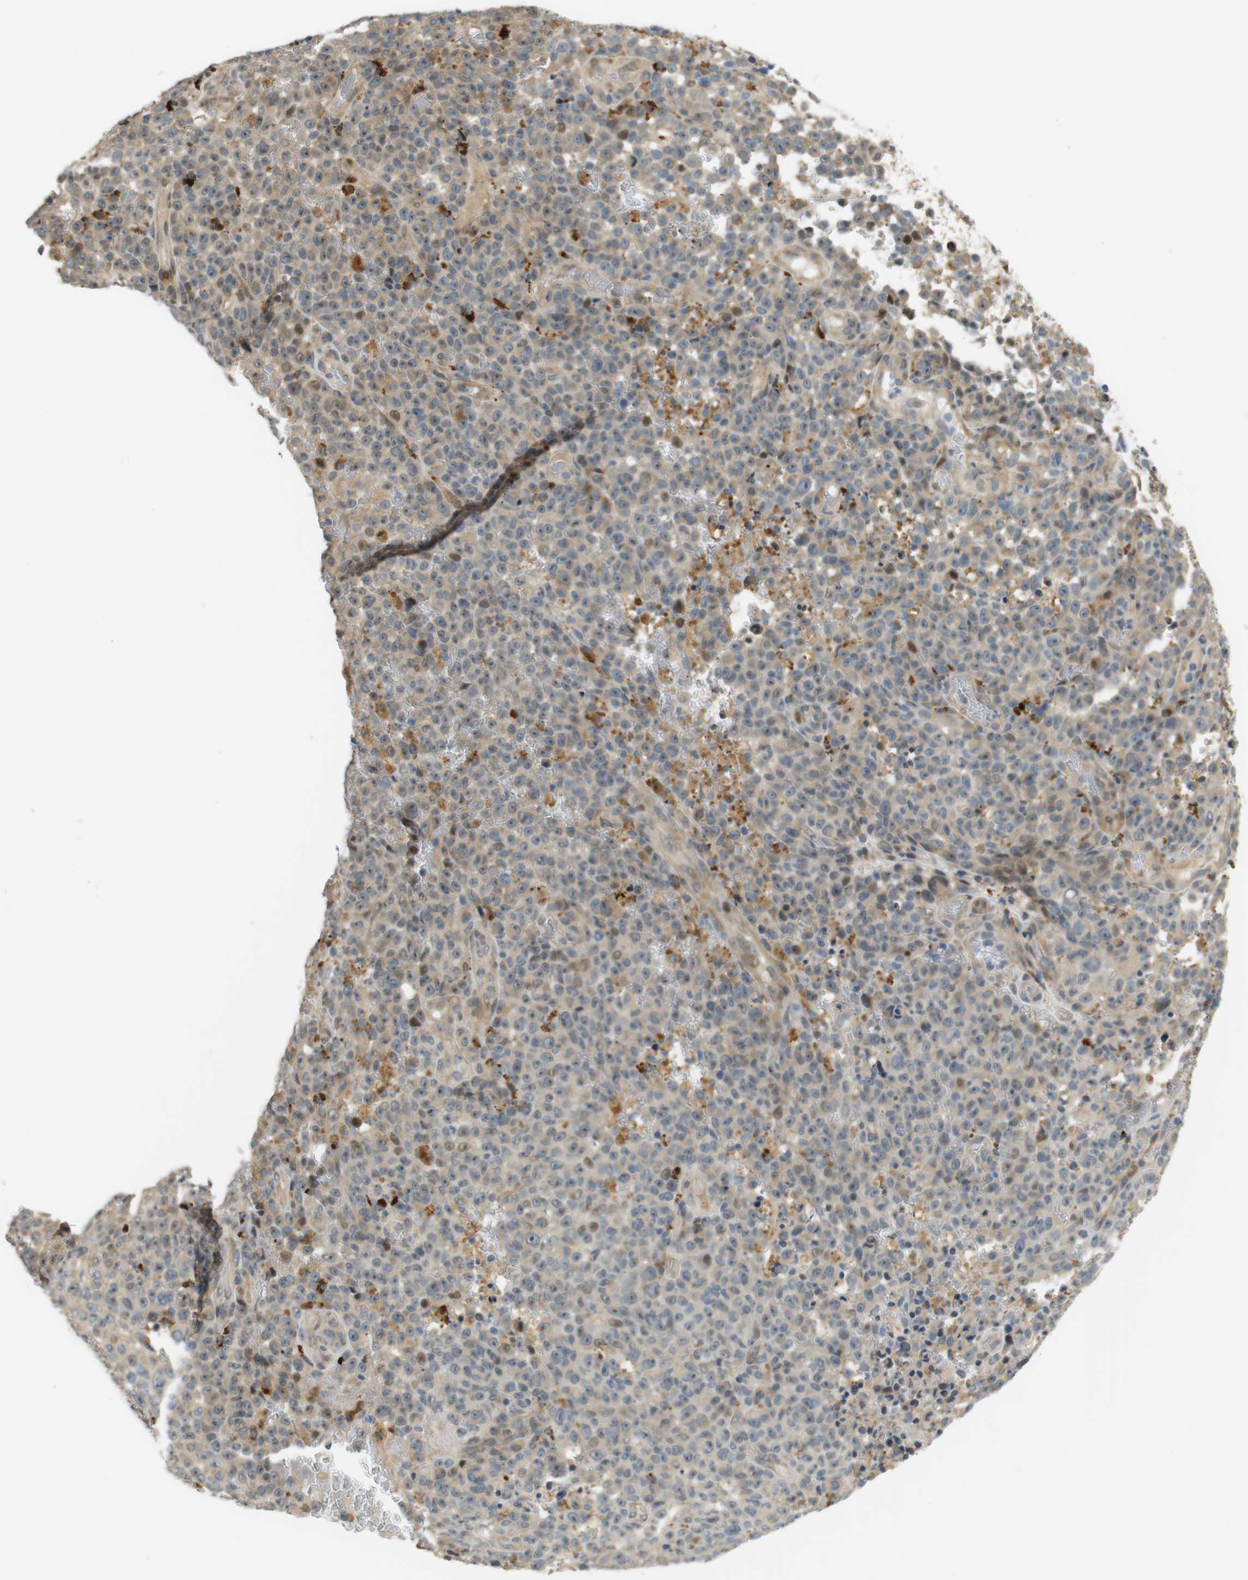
{"staining": {"intensity": "weak", "quantity": "<25%", "location": "cytoplasmic/membranous"}, "tissue": "melanoma", "cell_type": "Tumor cells", "image_type": "cancer", "snomed": [{"axis": "morphology", "description": "Malignant melanoma, NOS"}, {"axis": "topography", "description": "Skin"}], "caption": "Protein analysis of malignant melanoma demonstrates no significant expression in tumor cells.", "gene": "TSPAN9", "patient": {"sex": "female", "age": 82}}